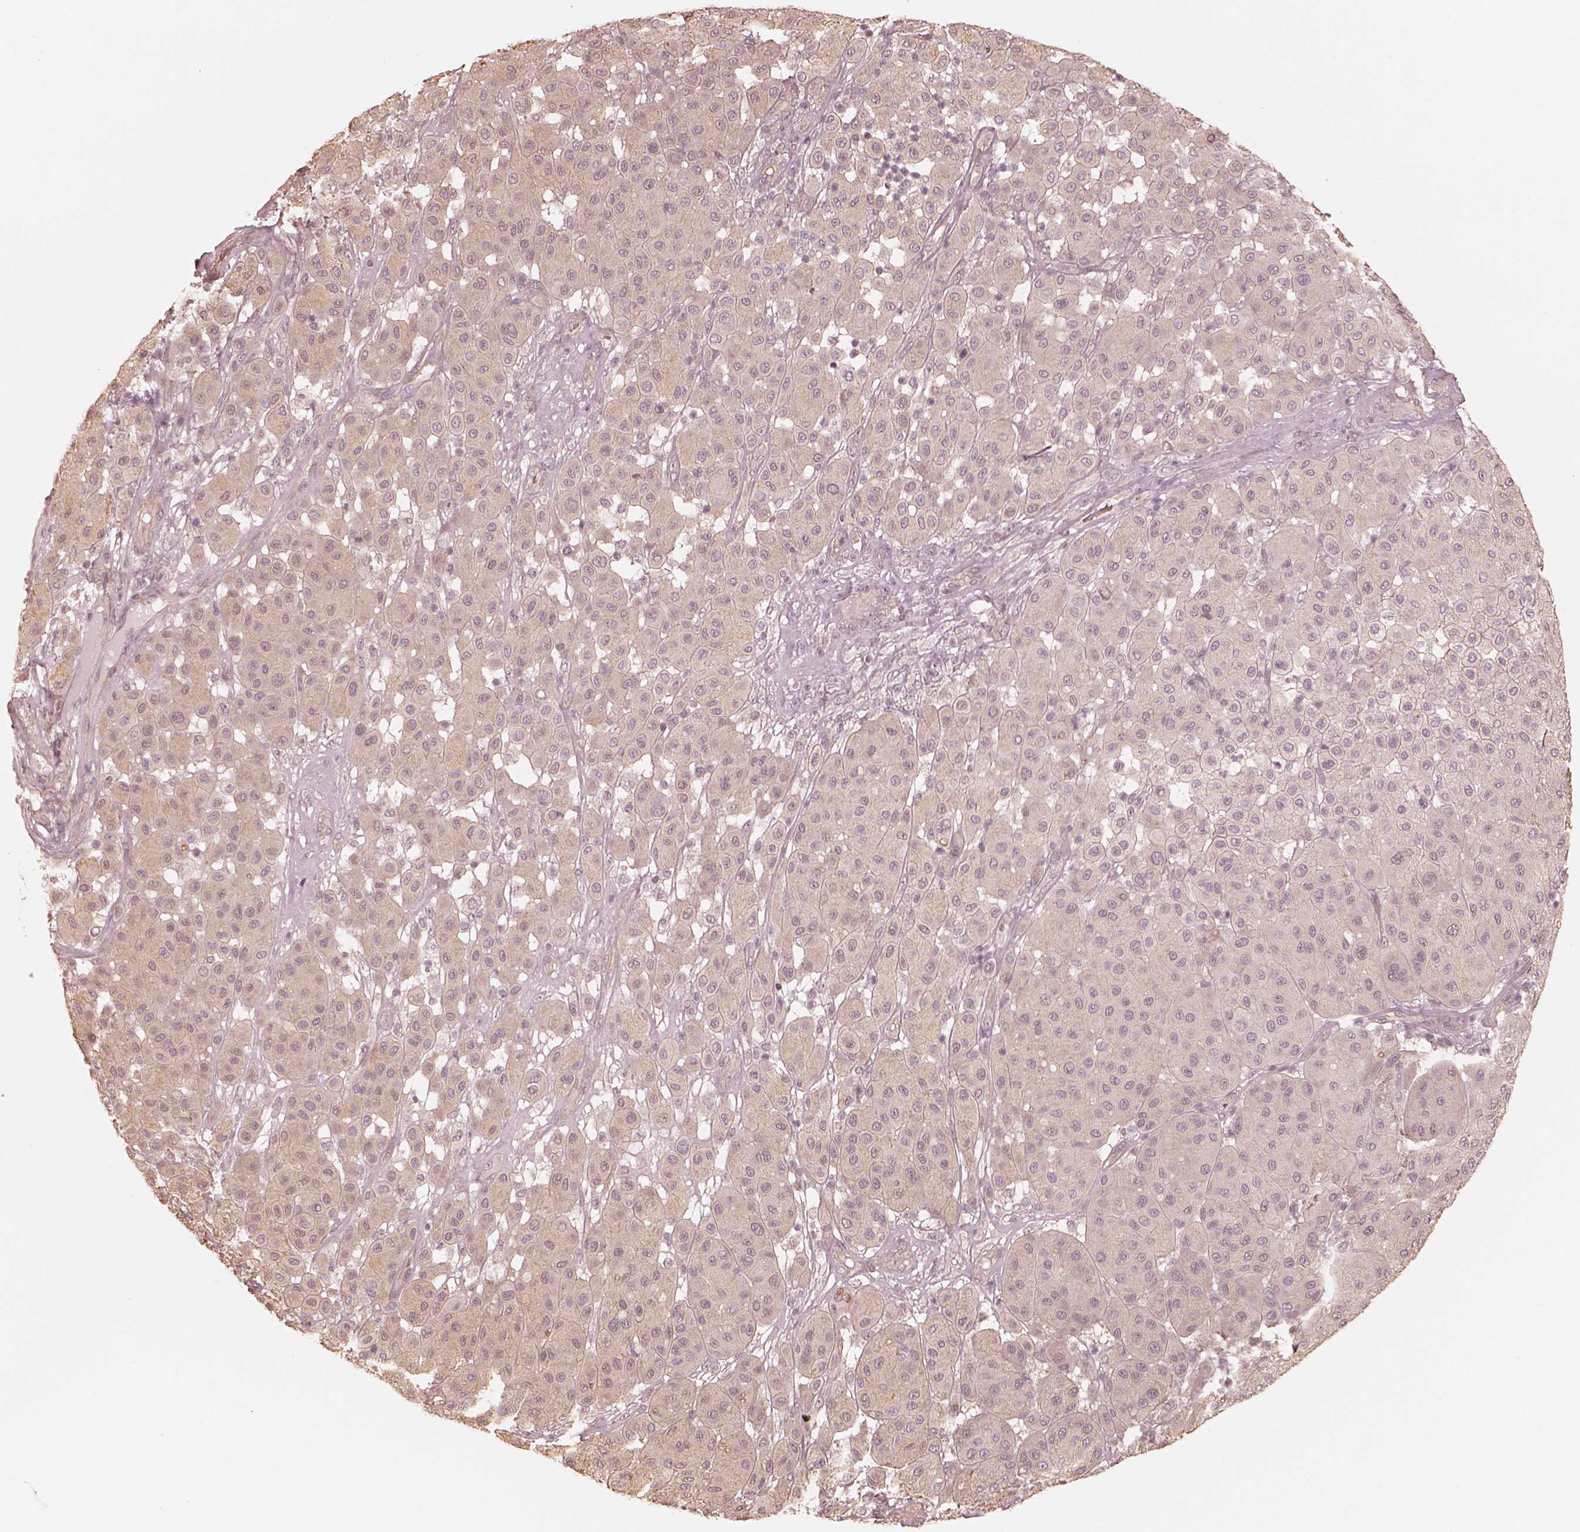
{"staining": {"intensity": "negative", "quantity": "none", "location": "none"}, "tissue": "melanoma", "cell_type": "Tumor cells", "image_type": "cancer", "snomed": [{"axis": "morphology", "description": "Malignant melanoma, Metastatic site"}, {"axis": "topography", "description": "Smooth muscle"}], "caption": "Tumor cells show no significant expression in malignant melanoma (metastatic site).", "gene": "KIF5C", "patient": {"sex": "male", "age": 41}}